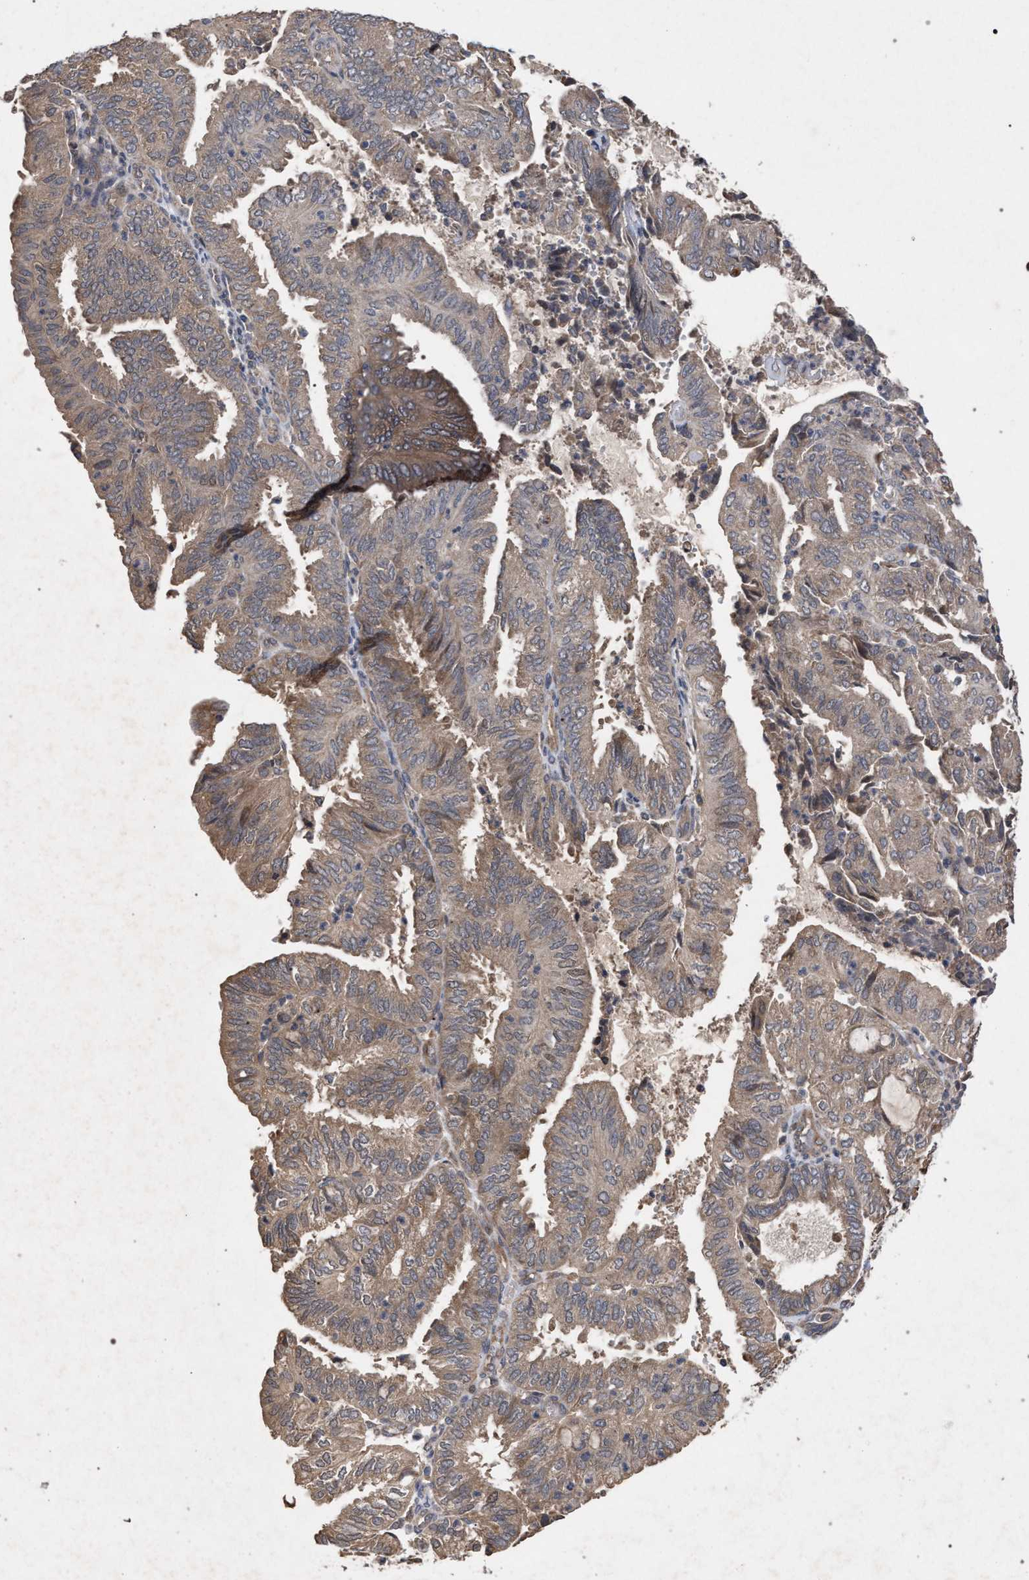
{"staining": {"intensity": "weak", "quantity": ">75%", "location": "cytoplasmic/membranous"}, "tissue": "endometrial cancer", "cell_type": "Tumor cells", "image_type": "cancer", "snomed": [{"axis": "morphology", "description": "Adenocarcinoma, NOS"}, {"axis": "topography", "description": "Uterus"}], "caption": "Weak cytoplasmic/membranous protein staining is appreciated in approximately >75% of tumor cells in adenocarcinoma (endometrial).", "gene": "SLC4A4", "patient": {"sex": "female", "age": 60}}